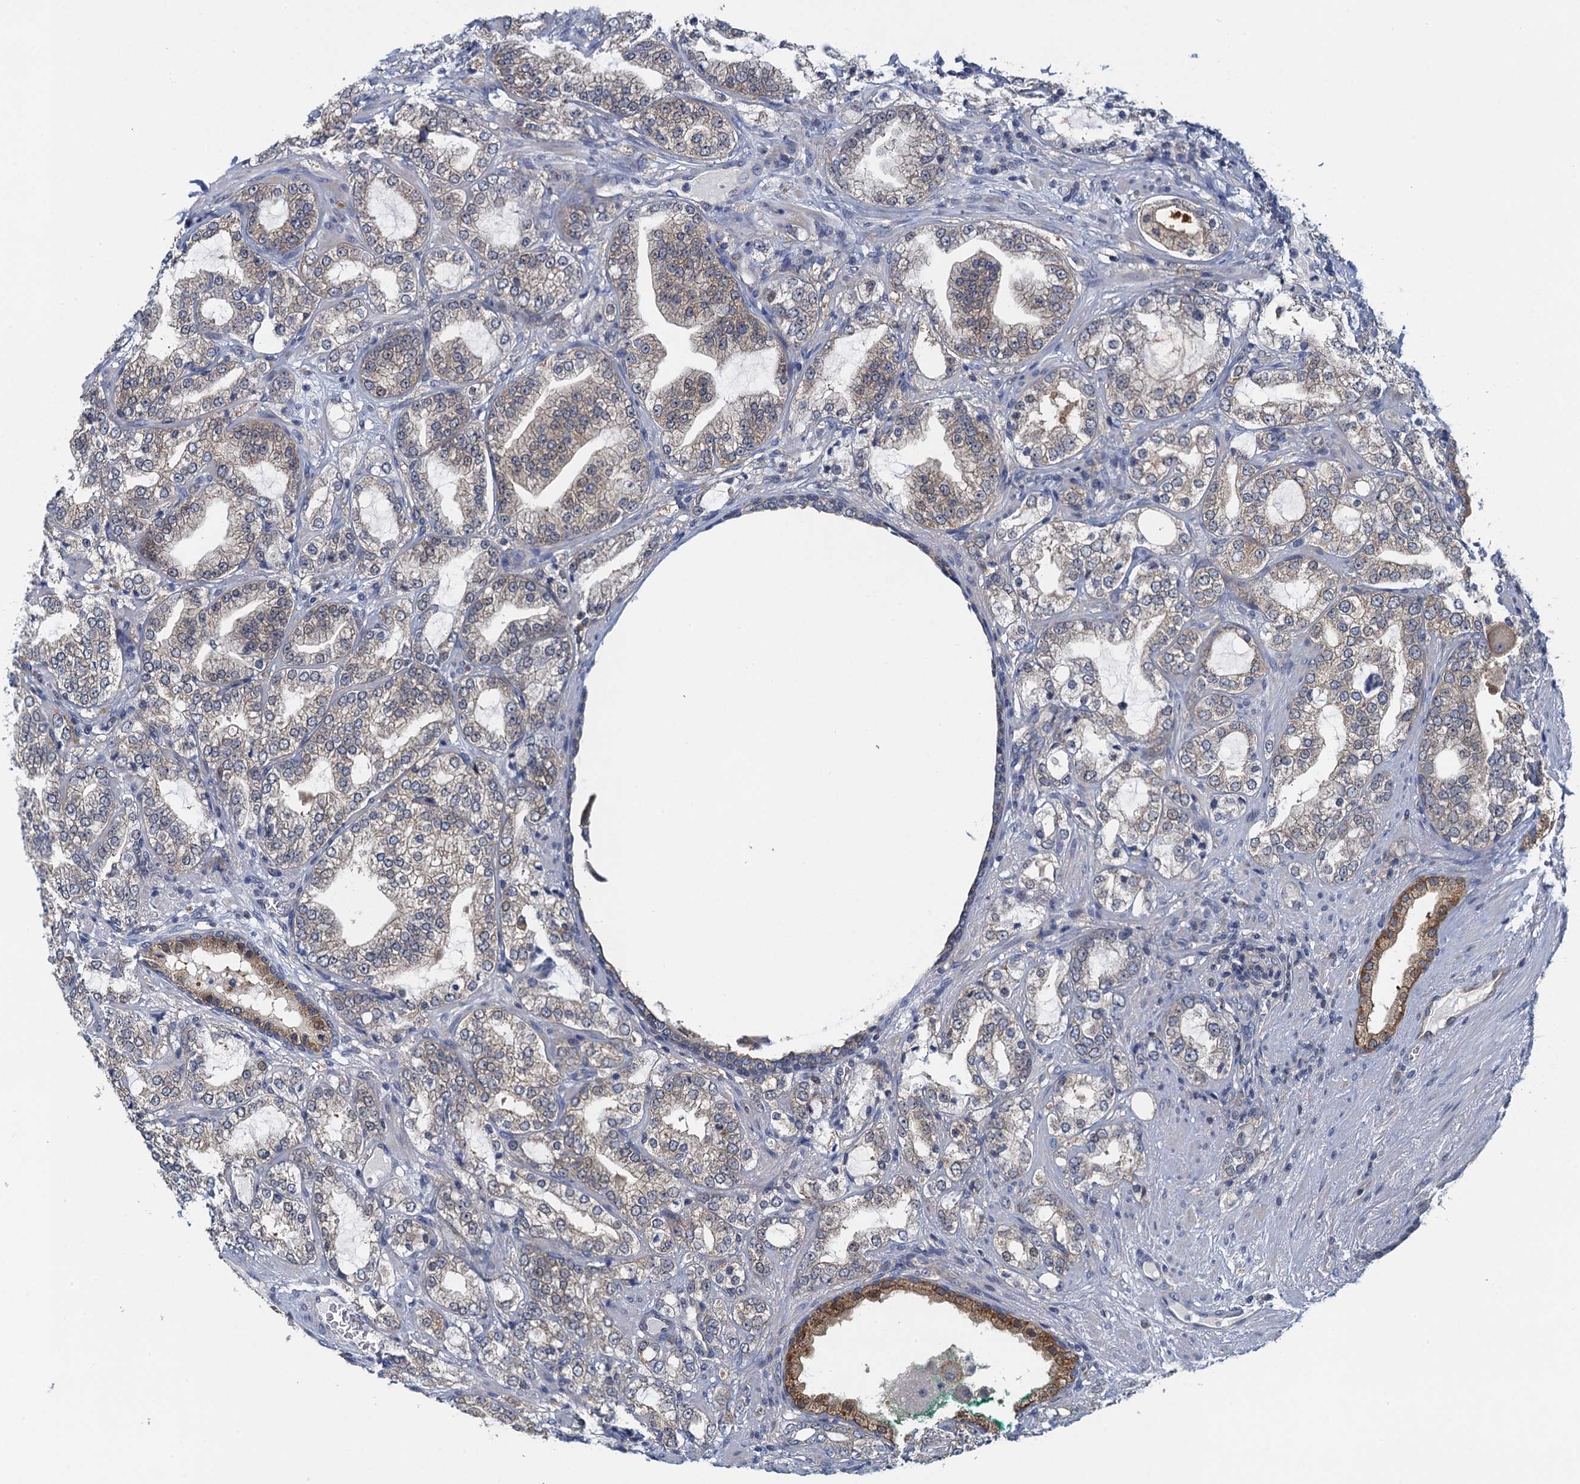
{"staining": {"intensity": "weak", "quantity": "25%-75%", "location": "cytoplasmic/membranous"}, "tissue": "prostate cancer", "cell_type": "Tumor cells", "image_type": "cancer", "snomed": [{"axis": "morphology", "description": "Adenocarcinoma, High grade"}, {"axis": "topography", "description": "Prostate"}], "caption": "A histopathology image of human prostate cancer (high-grade adenocarcinoma) stained for a protein demonstrates weak cytoplasmic/membranous brown staining in tumor cells.", "gene": "NCKAP1L", "patient": {"sex": "male", "age": 64}}